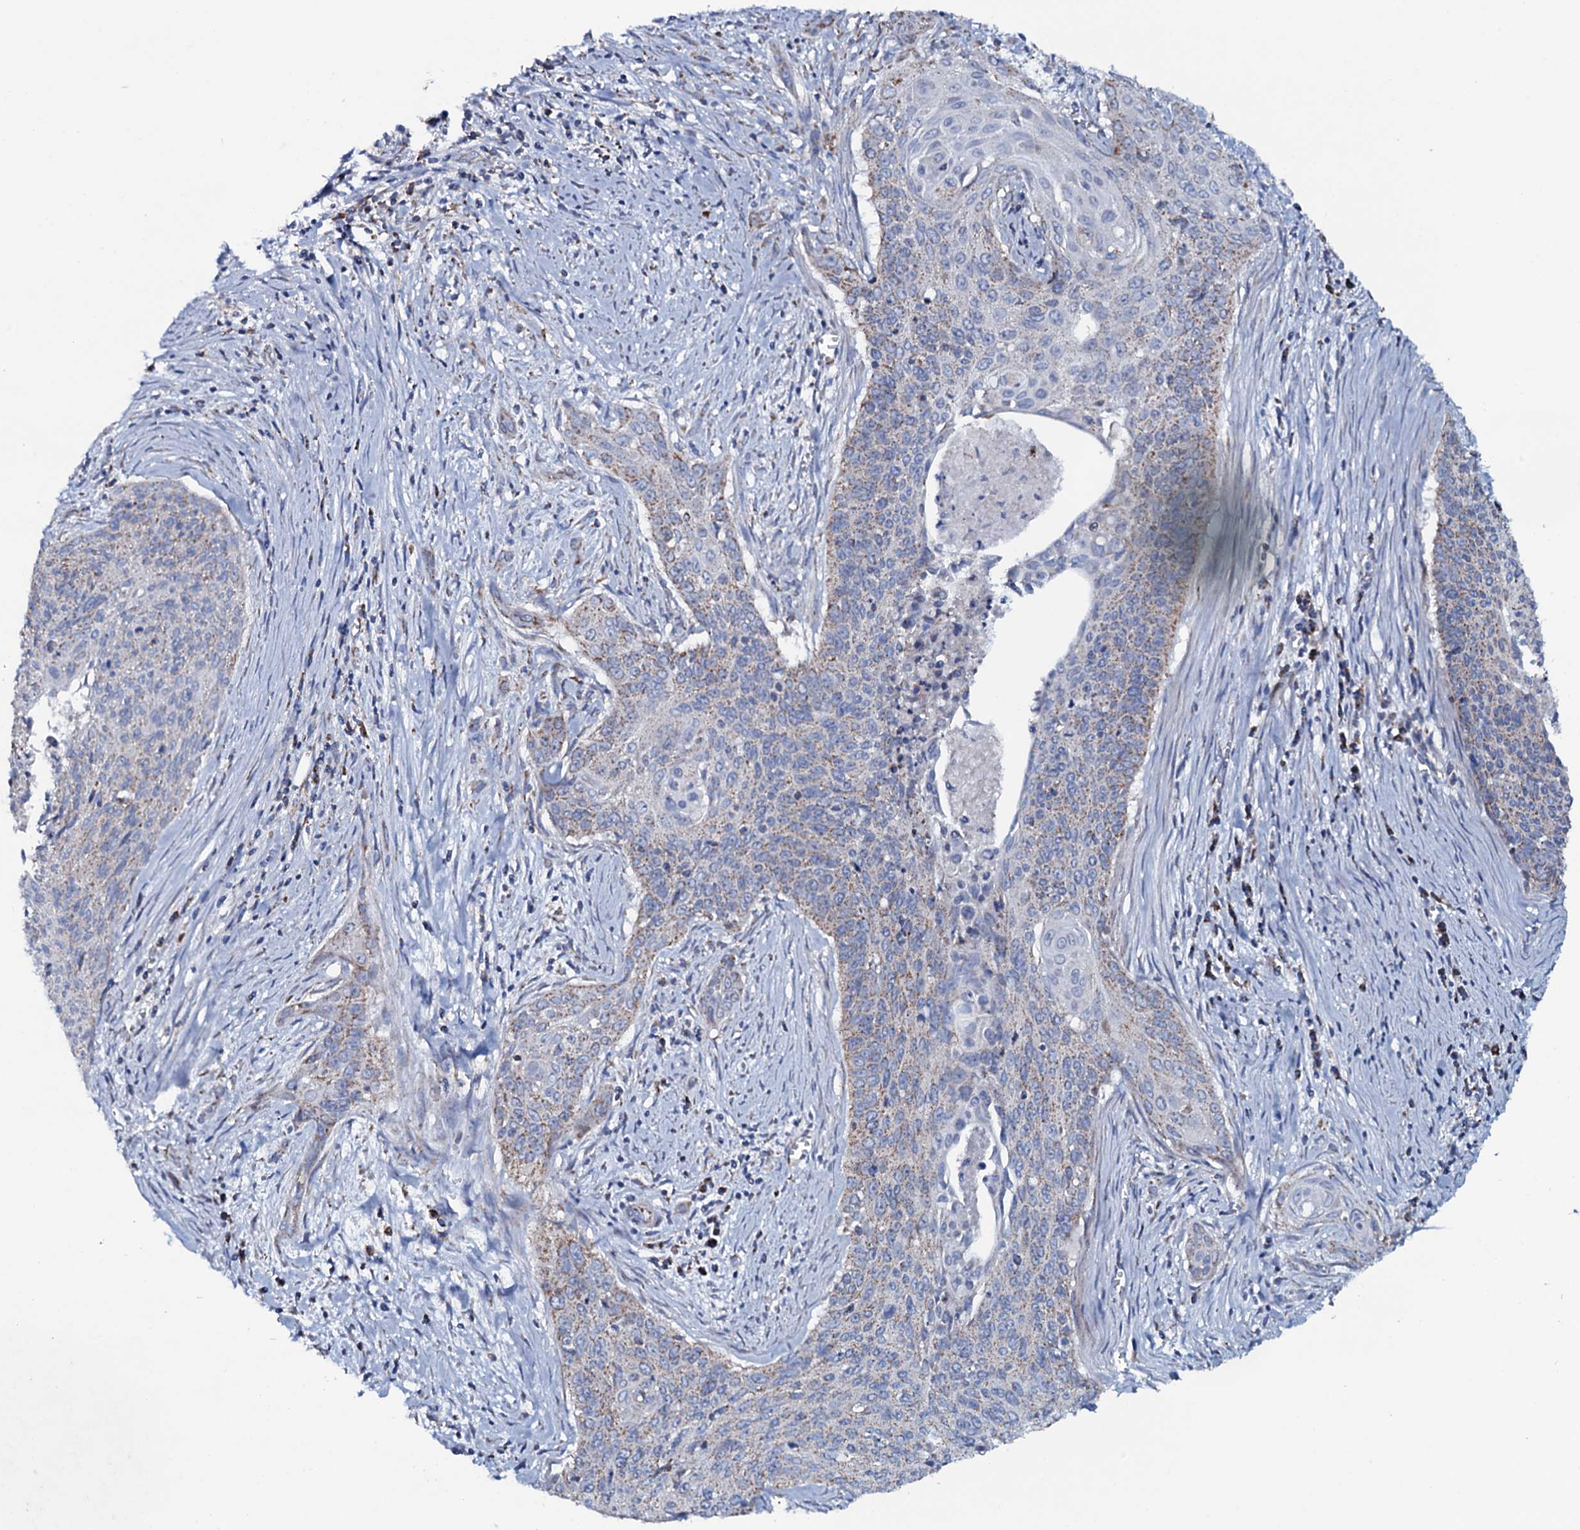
{"staining": {"intensity": "moderate", "quantity": "<25%", "location": "cytoplasmic/membranous"}, "tissue": "cervical cancer", "cell_type": "Tumor cells", "image_type": "cancer", "snomed": [{"axis": "morphology", "description": "Squamous cell carcinoma, NOS"}, {"axis": "topography", "description": "Cervix"}], "caption": "This is a micrograph of IHC staining of squamous cell carcinoma (cervical), which shows moderate positivity in the cytoplasmic/membranous of tumor cells.", "gene": "MRPS35", "patient": {"sex": "female", "age": 55}}